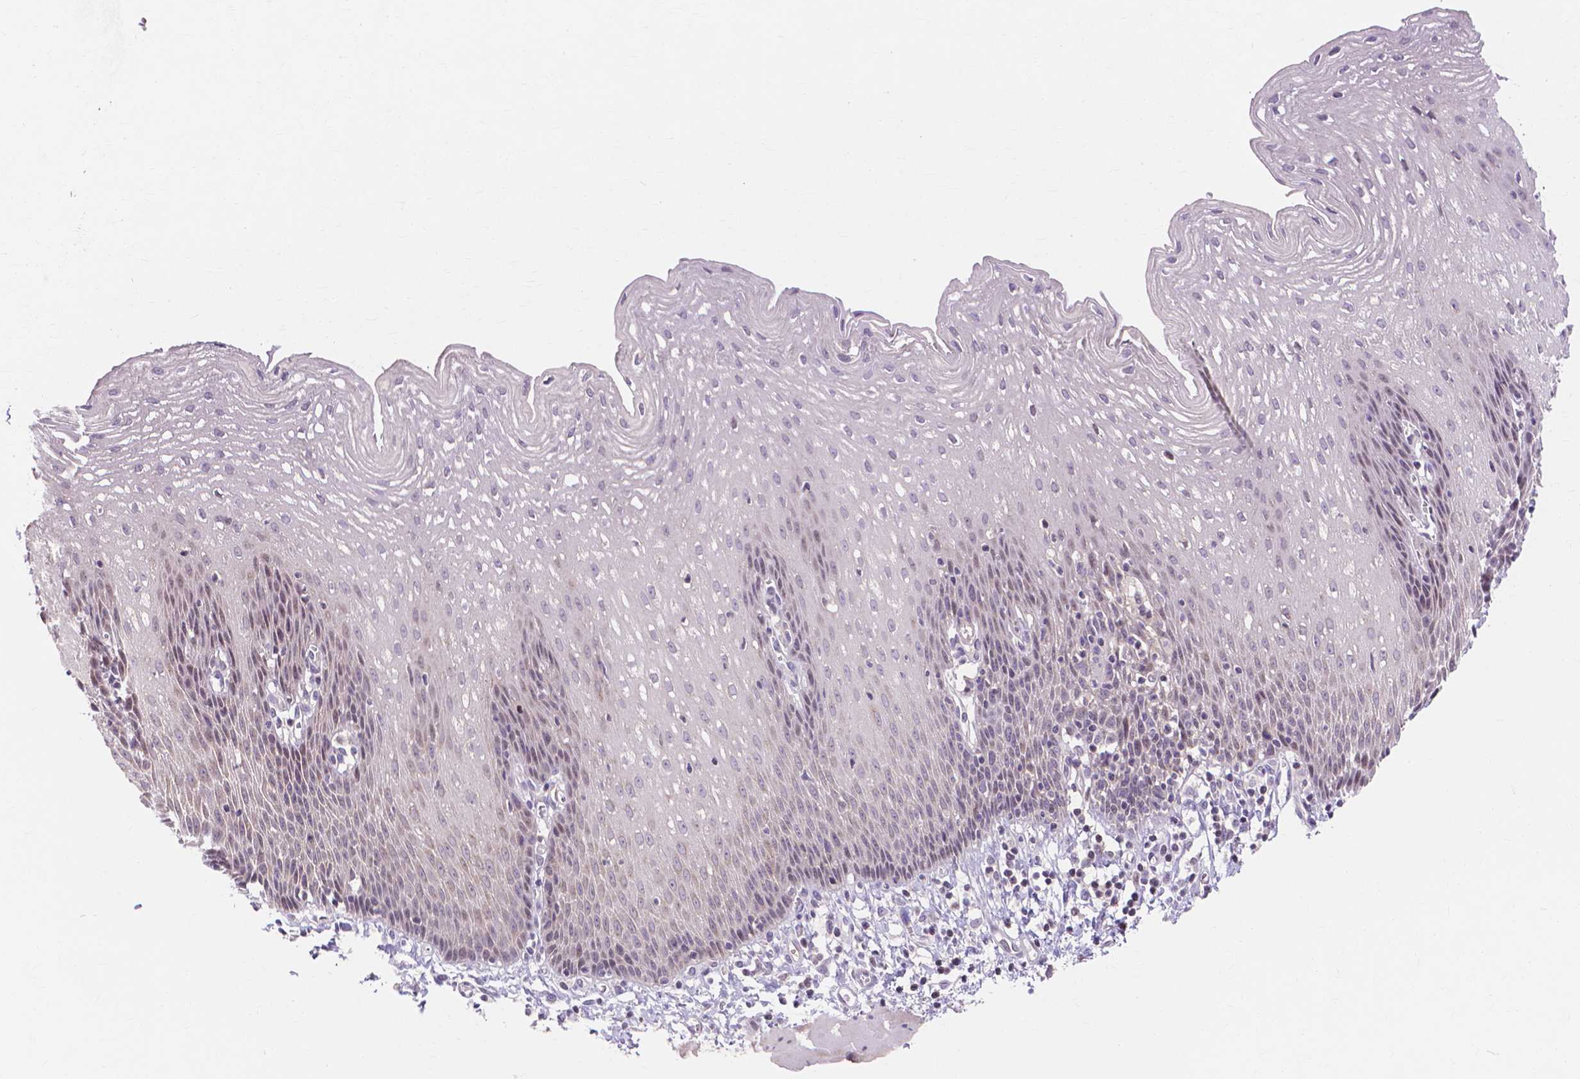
{"staining": {"intensity": "negative", "quantity": "none", "location": "none"}, "tissue": "esophagus", "cell_type": "Squamous epithelial cells", "image_type": "normal", "snomed": [{"axis": "morphology", "description": "Normal tissue, NOS"}, {"axis": "topography", "description": "Esophagus"}], "caption": "Normal esophagus was stained to show a protein in brown. There is no significant expression in squamous epithelial cells.", "gene": "PRDM13", "patient": {"sex": "female", "age": 64}}